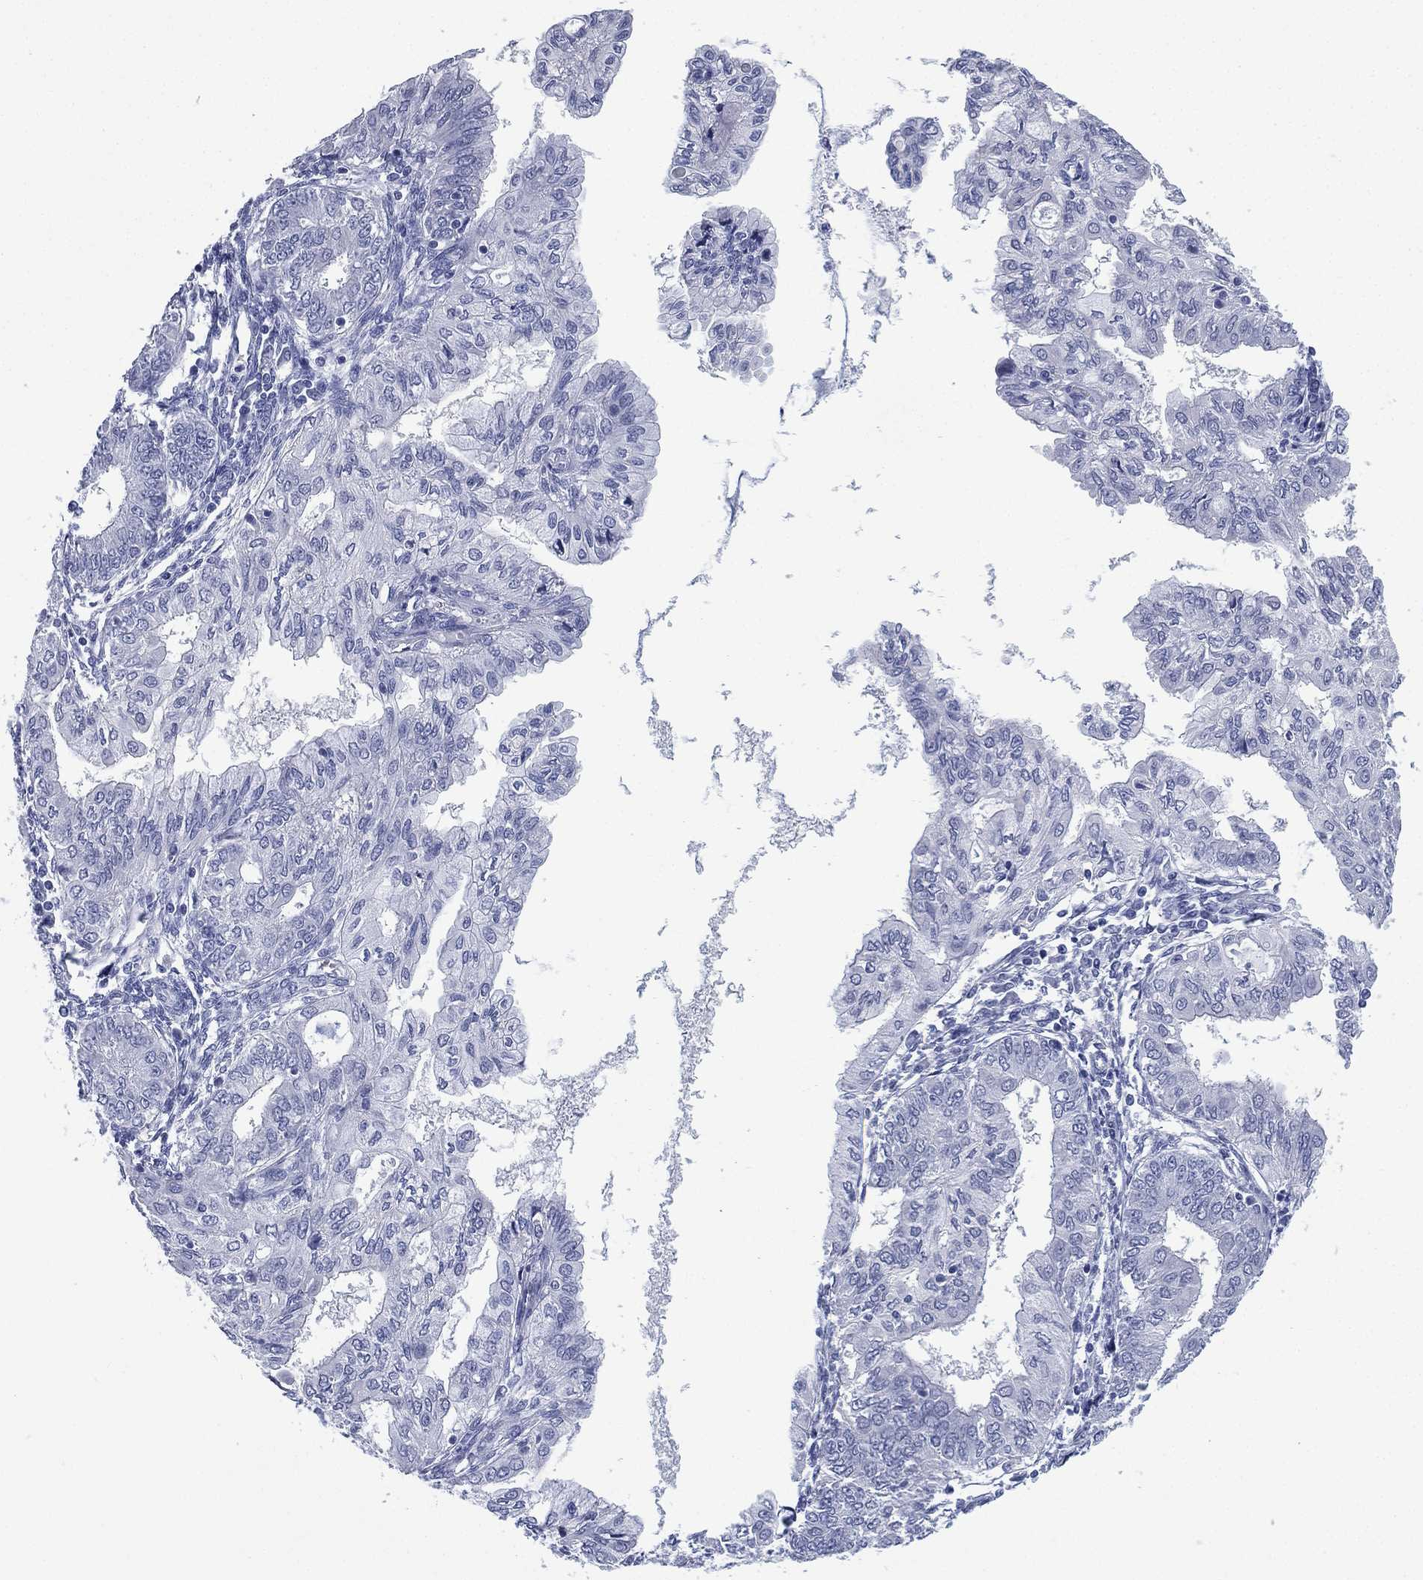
{"staining": {"intensity": "negative", "quantity": "none", "location": "none"}, "tissue": "endometrial cancer", "cell_type": "Tumor cells", "image_type": "cancer", "snomed": [{"axis": "morphology", "description": "Adenocarcinoma, NOS"}, {"axis": "topography", "description": "Endometrium"}], "caption": "Tumor cells show no significant staining in endometrial cancer (adenocarcinoma).", "gene": "FCER2", "patient": {"sex": "female", "age": 68}}